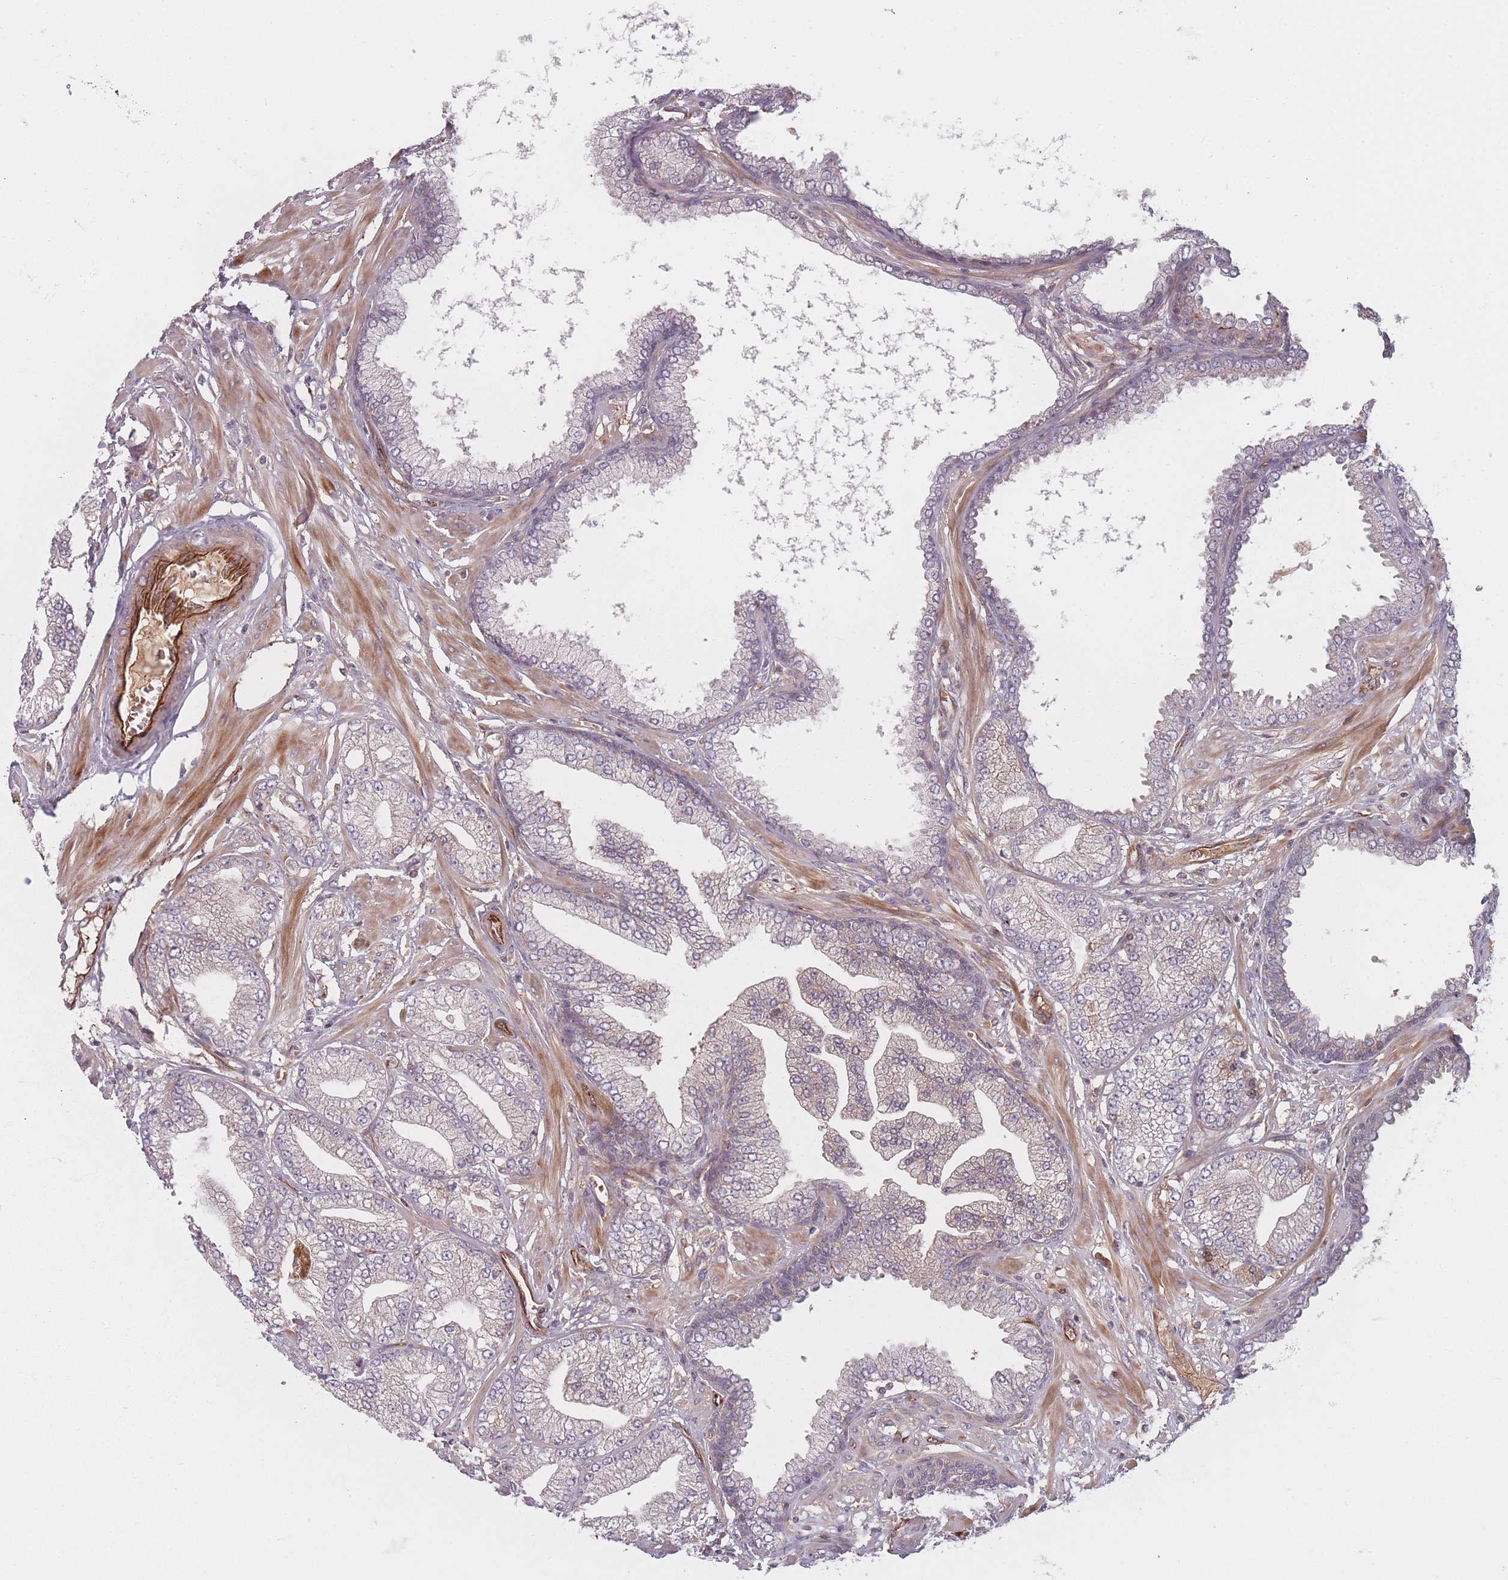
{"staining": {"intensity": "weak", "quantity": "<25%", "location": "cytoplasmic/membranous"}, "tissue": "prostate cancer", "cell_type": "Tumor cells", "image_type": "cancer", "snomed": [{"axis": "morphology", "description": "Adenocarcinoma, Low grade"}, {"axis": "topography", "description": "Prostate"}], "caption": "Immunohistochemistry (IHC) image of human prostate low-grade adenocarcinoma stained for a protein (brown), which reveals no expression in tumor cells. (DAB (3,3'-diaminobenzidine) immunohistochemistry (IHC) visualized using brightfield microscopy, high magnification).", "gene": "EEF1AKMT2", "patient": {"sex": "male", "age": 55}}